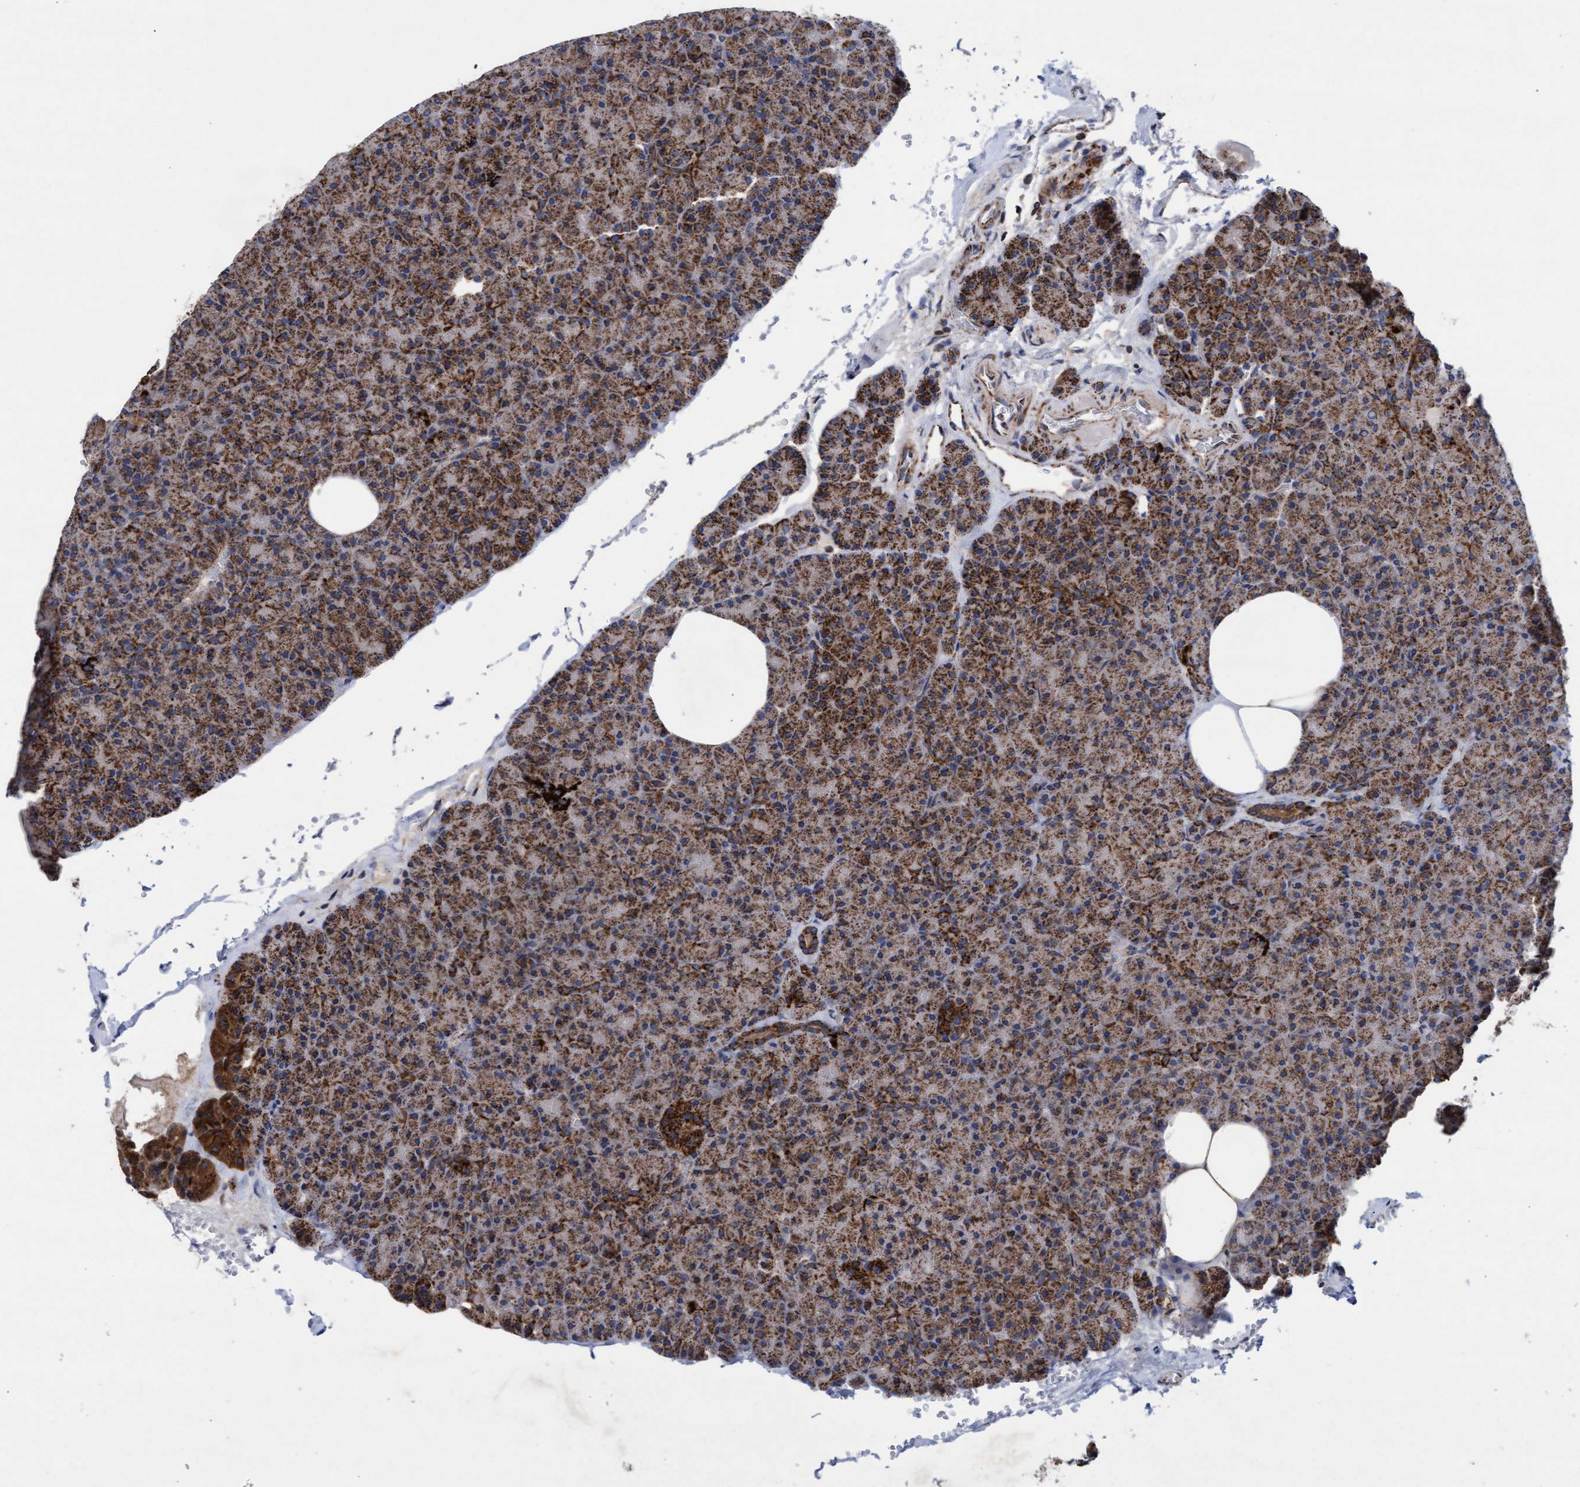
{"staining": {"intensity": "strong", "quantity": ">75%", "location": "cytoplasmic/membranous"}, "tissue": "pancreas", "cell_type": "Exocrine glandular cells", "image_type": "normal", "snomed": [{"axis": "morphology", "description": "Normal tissue, NOS"}, {"axis": "morphology", "description": "Carcinoid, malignant, NOS"}, {"axis": "topography", "description": "Pancreas"}], "caption": "DAB immunohistochemical staining of normal pancreas reveals strong cytoplasmic/membranous protein expression in about >75% of exocrine glandular cells.", "gene": "MRPL38", "patient": {"sex": "female", "age": 35}}